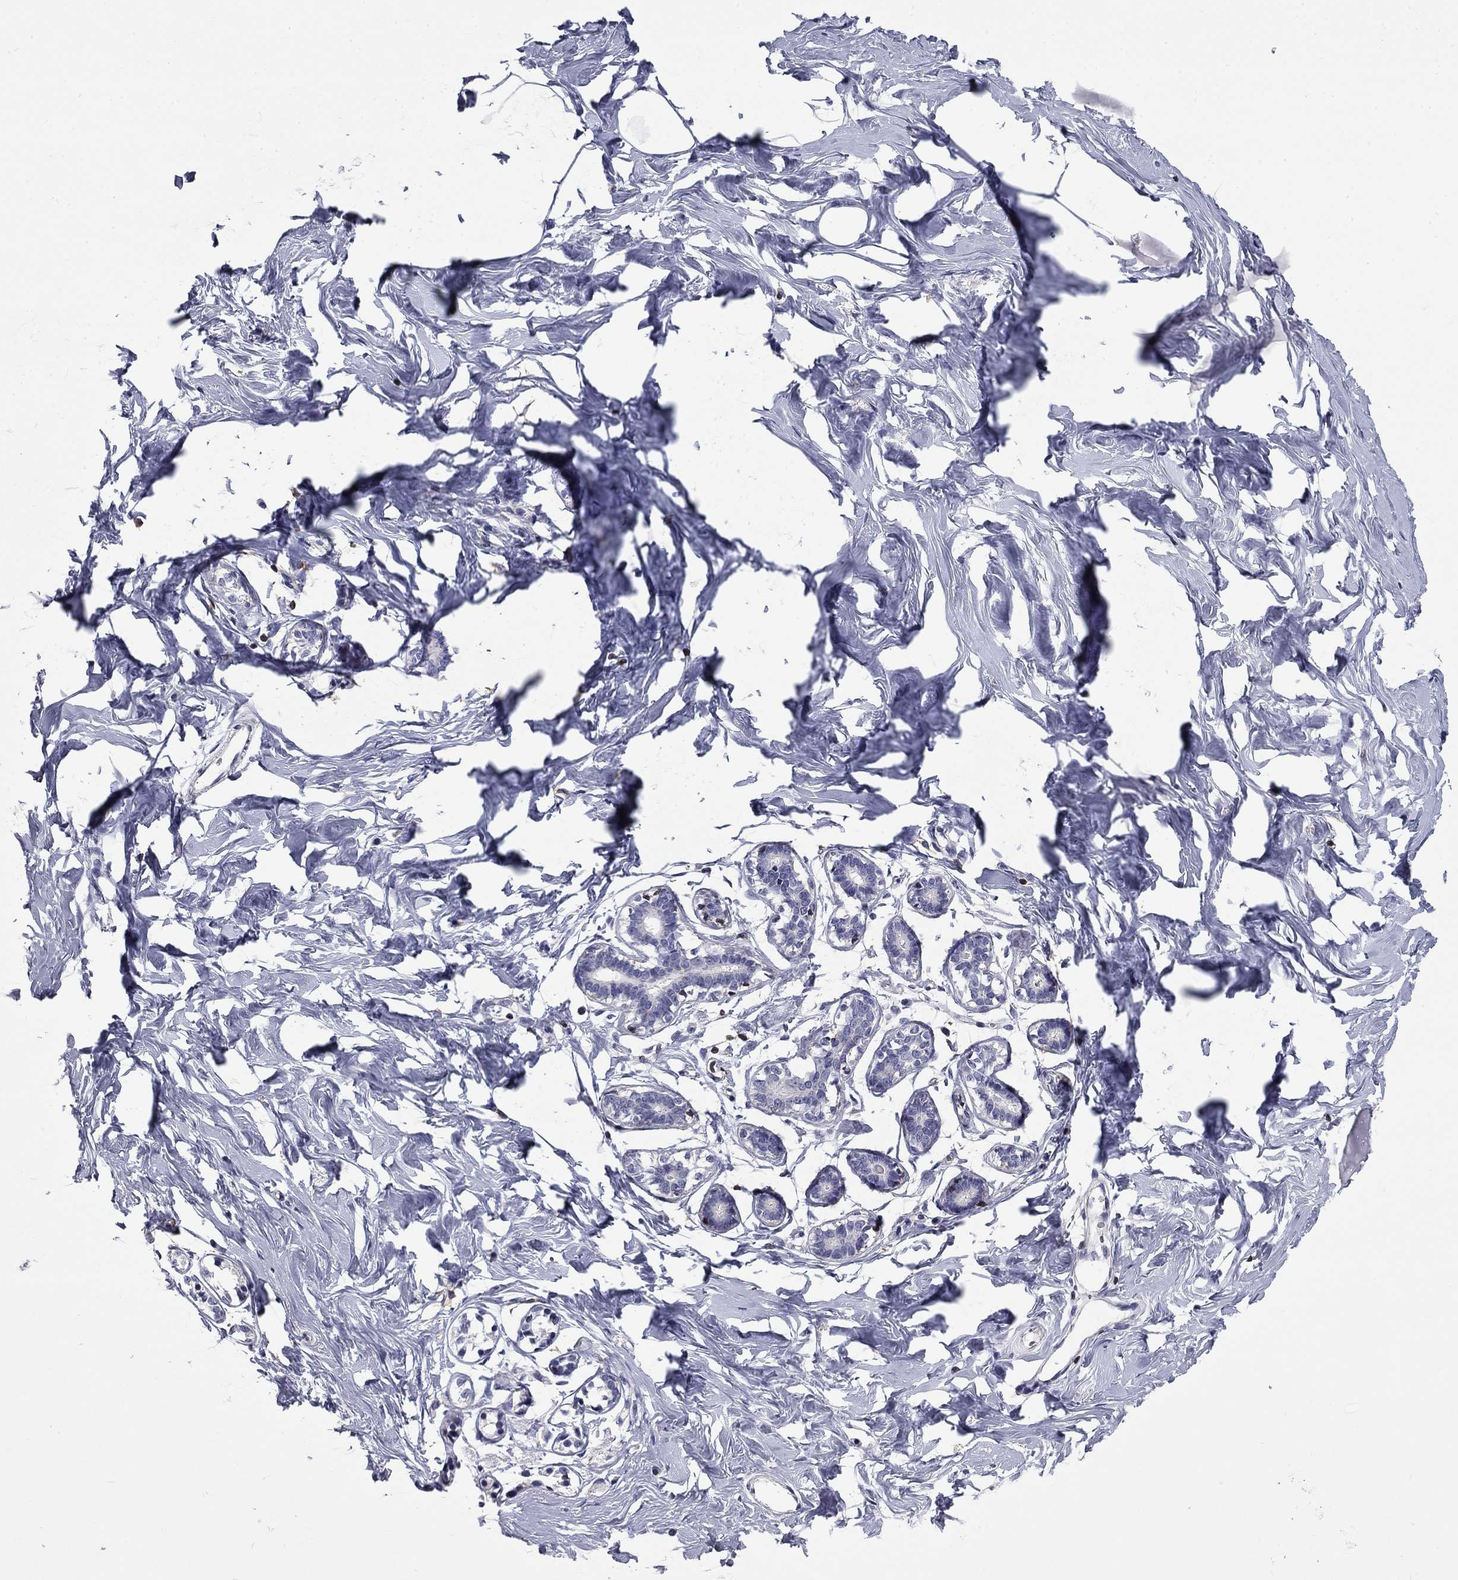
{"staining": {"intensity": "negative", "quantity": "none", "location": "none"}, "tissue": "breast", "cell_type": "Adipocytes", "image_type": "normal", "snomed": [{"axis": "morphology", "description": "Normal tissue, NOS"}, {"axis": "morphology", "description": "Lobular carcinoma, in situ"}, {"axis": "topography", "description": "Breast"}], "caption": "There is no significant staining in adipocytes of breast. The staining was performed using DAB (3,3'-diaminobenzidine) to visualize the protein expression in brown, while the nuclei were stained in blue with hematoxylin (Magnification: 20x).", "gene": "ARHGAP45", "patient": {"sex": "female", "age": 35}}